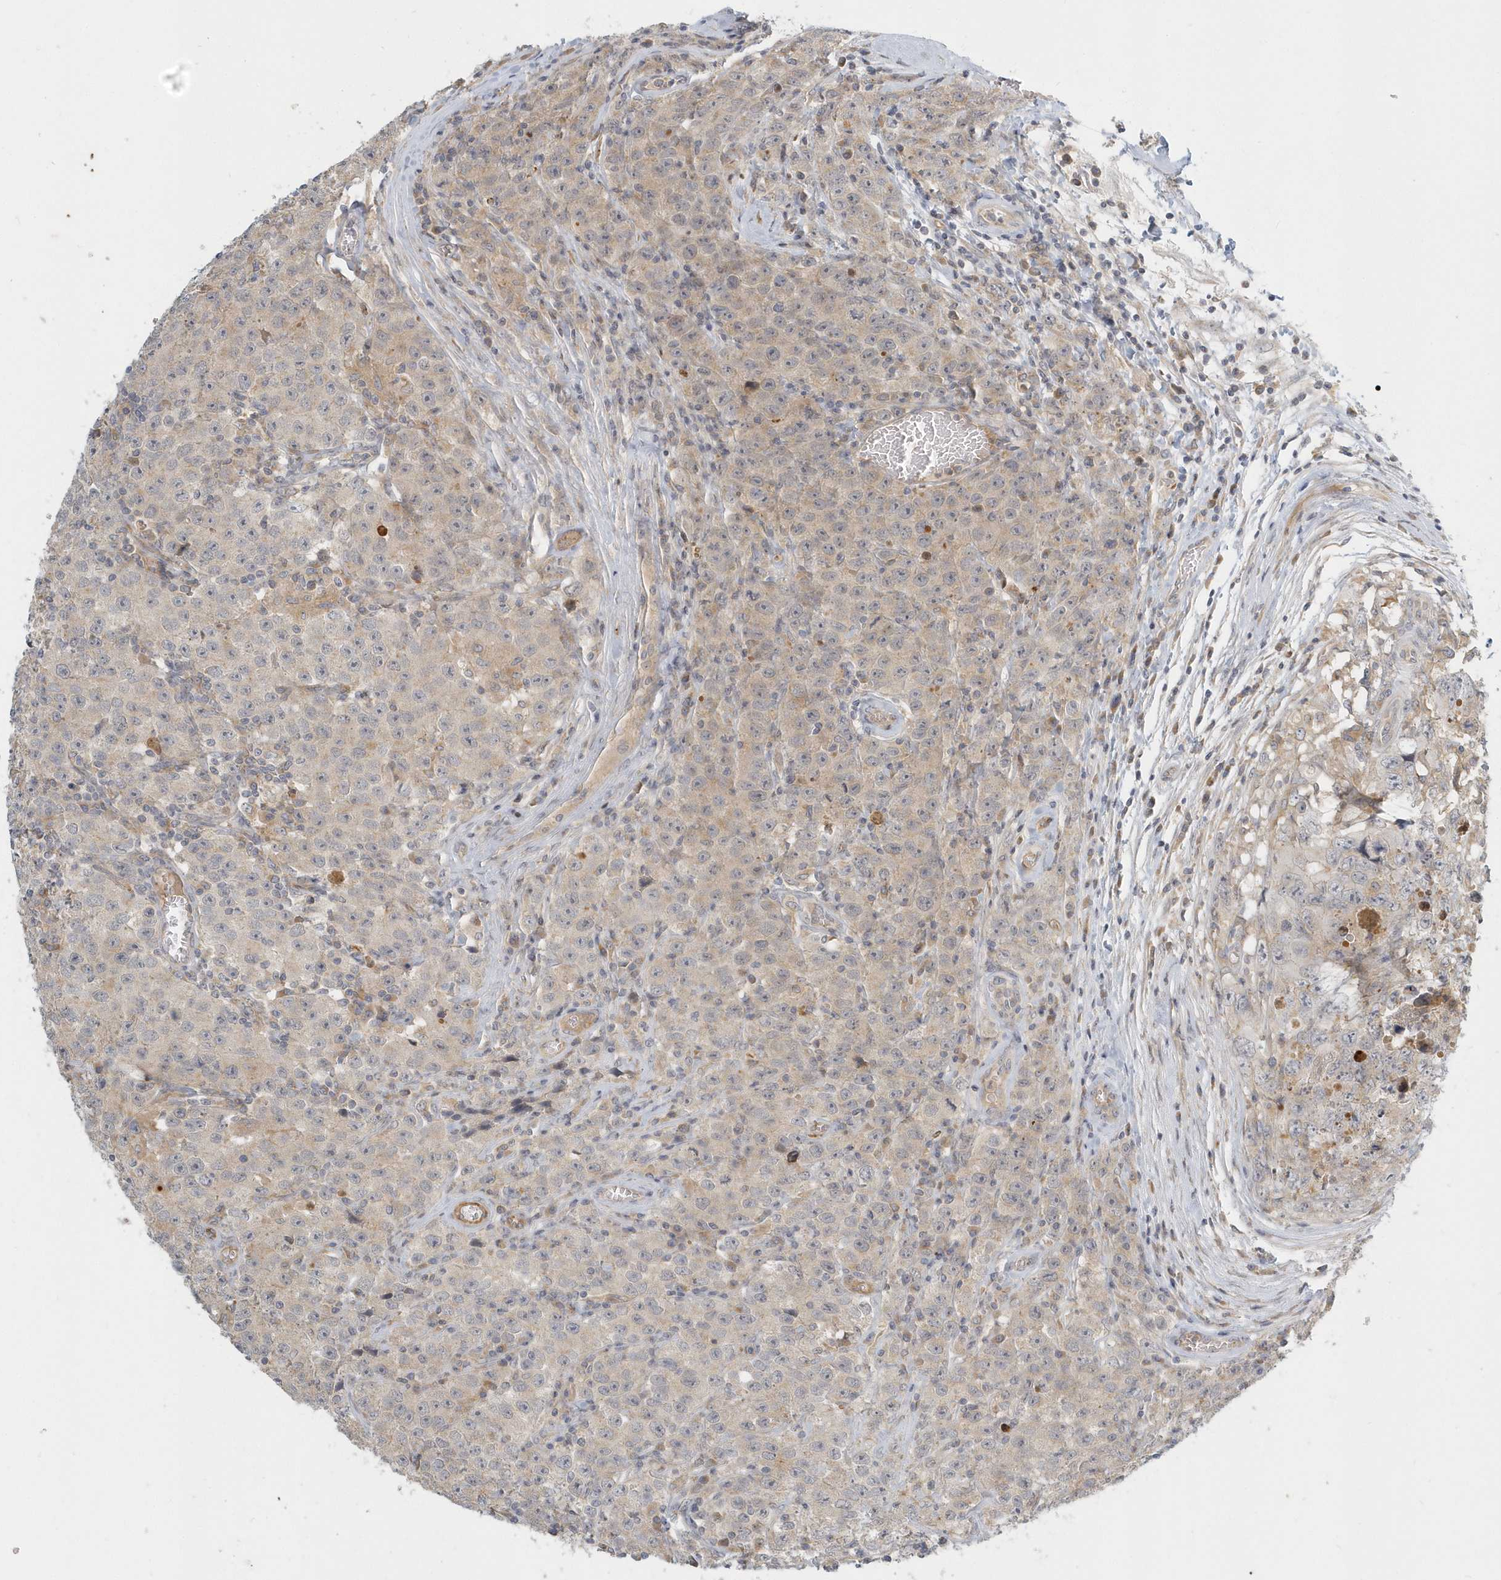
{"staining": {"intensity": "weak", "quantity": "25%-75%", "location": "cytoplasmic/membranous"}, "tissue": "testis cancer", "cell_type": "Tumor cells", "image_type": "cancer", "snomed": [{"axis": "morphology", "description": "Seminoma, NOS"}, {"axis": "morphology", "description": "Carcinoma, Embryonal, NOS"}, {"axis": "topography", "description": "Testis"}], "caption": "Seminoma (testis) stained with a protein marker exhibits weak staining in tumor cells.", "gene": "NAPB", "patient": {"sex": "male", "age": 43}}